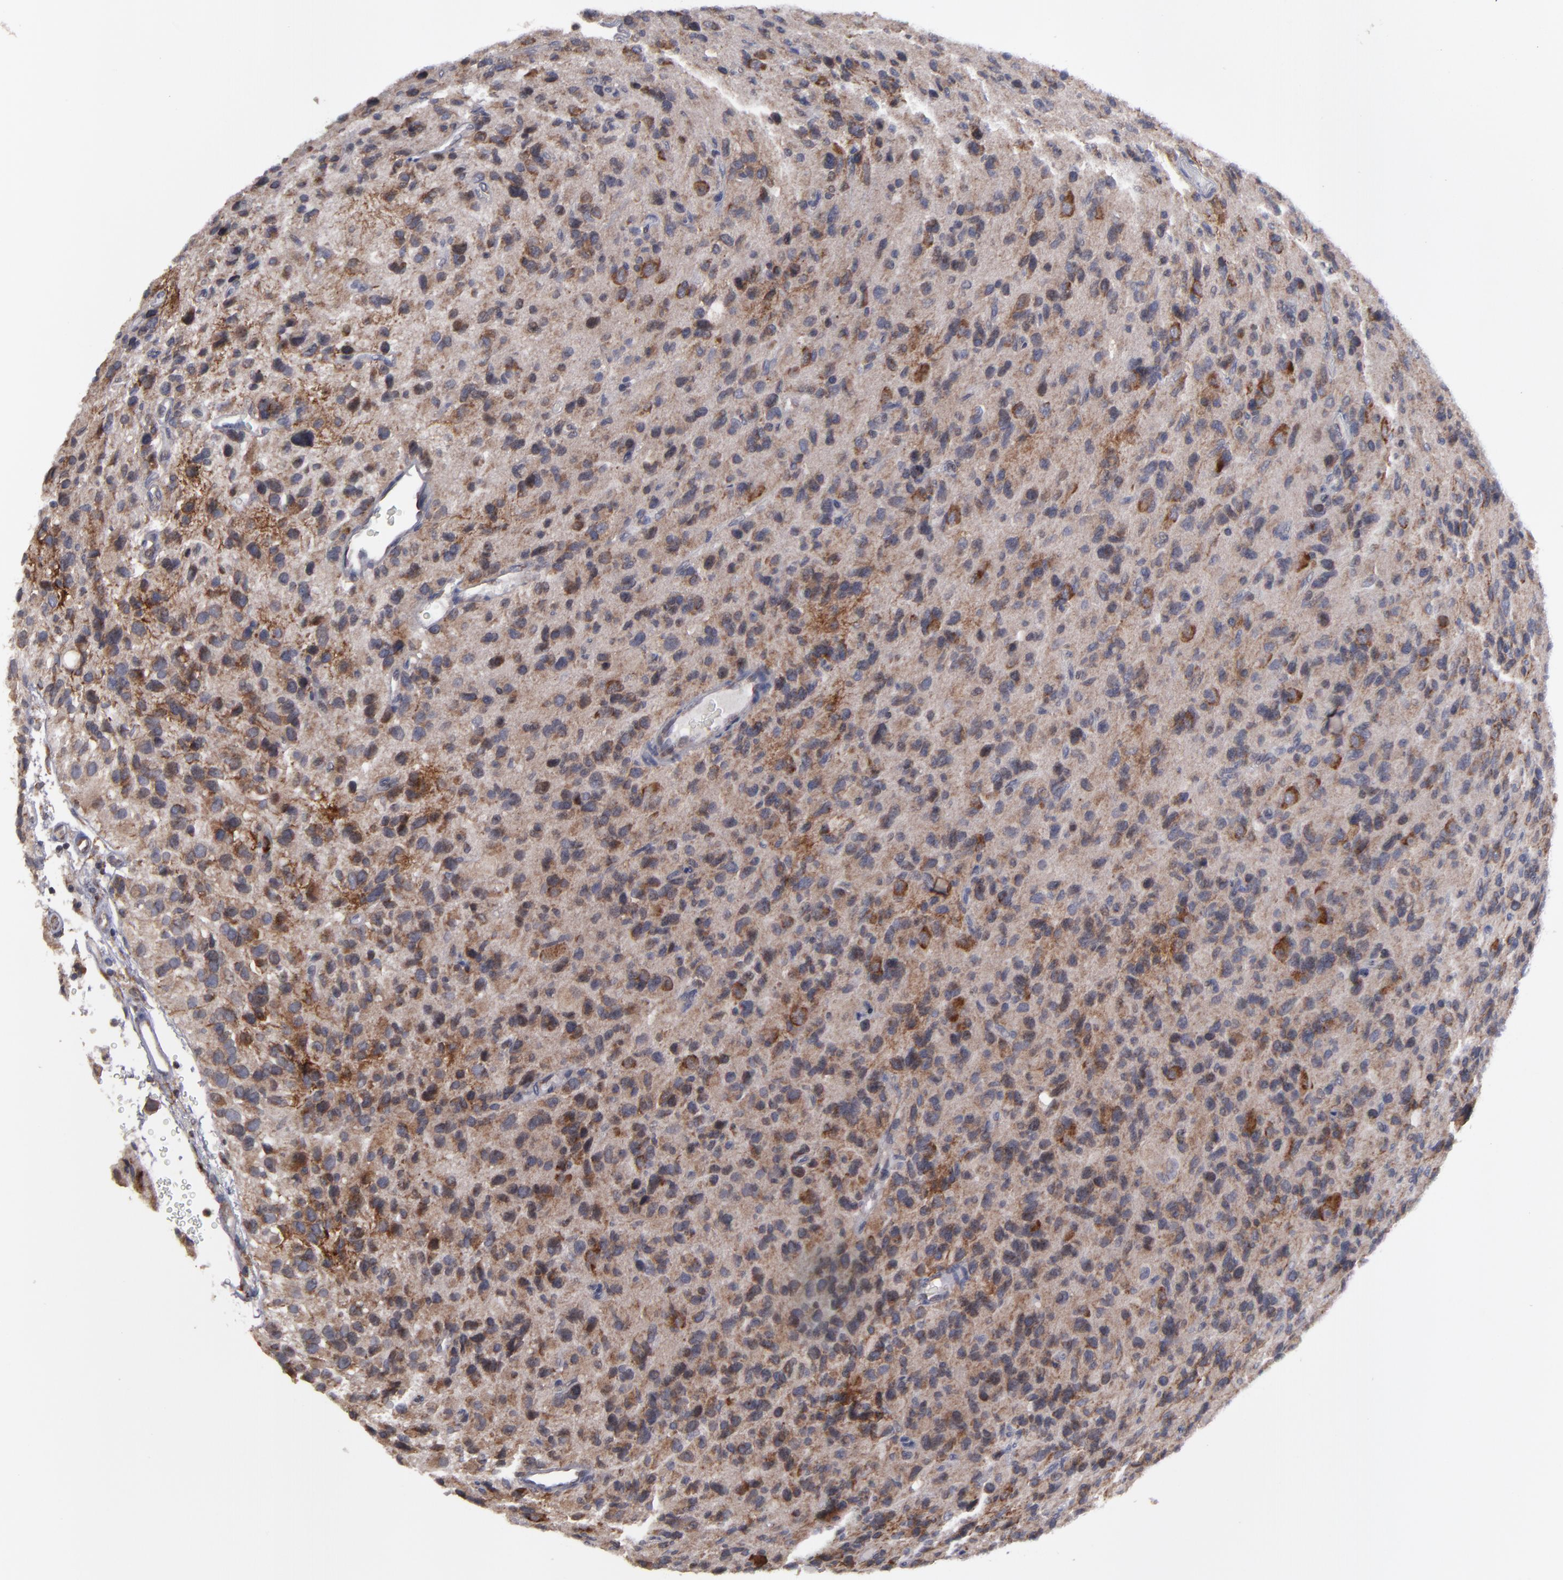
{"staining": {"intensity": "moderate", "quantity": ">75%", "location": "cytoplasmic/membranous"}, "tissue": "glioma", "cell_type": "Tumor cells", "image_type": "cancer", "snomed": [{"axis": "morphology", "description": "Glioma, malignant, High grade"}, {"axis": "topography", "description": "Brain"}], "caption": "Glioma tissue reveals moderate cytoplasmic/membranous expression in about >75% of tumor cells, visualized by immunohistochemistry.", "gene": "SND1", "patient": {"sex": "male", "age": 77}}